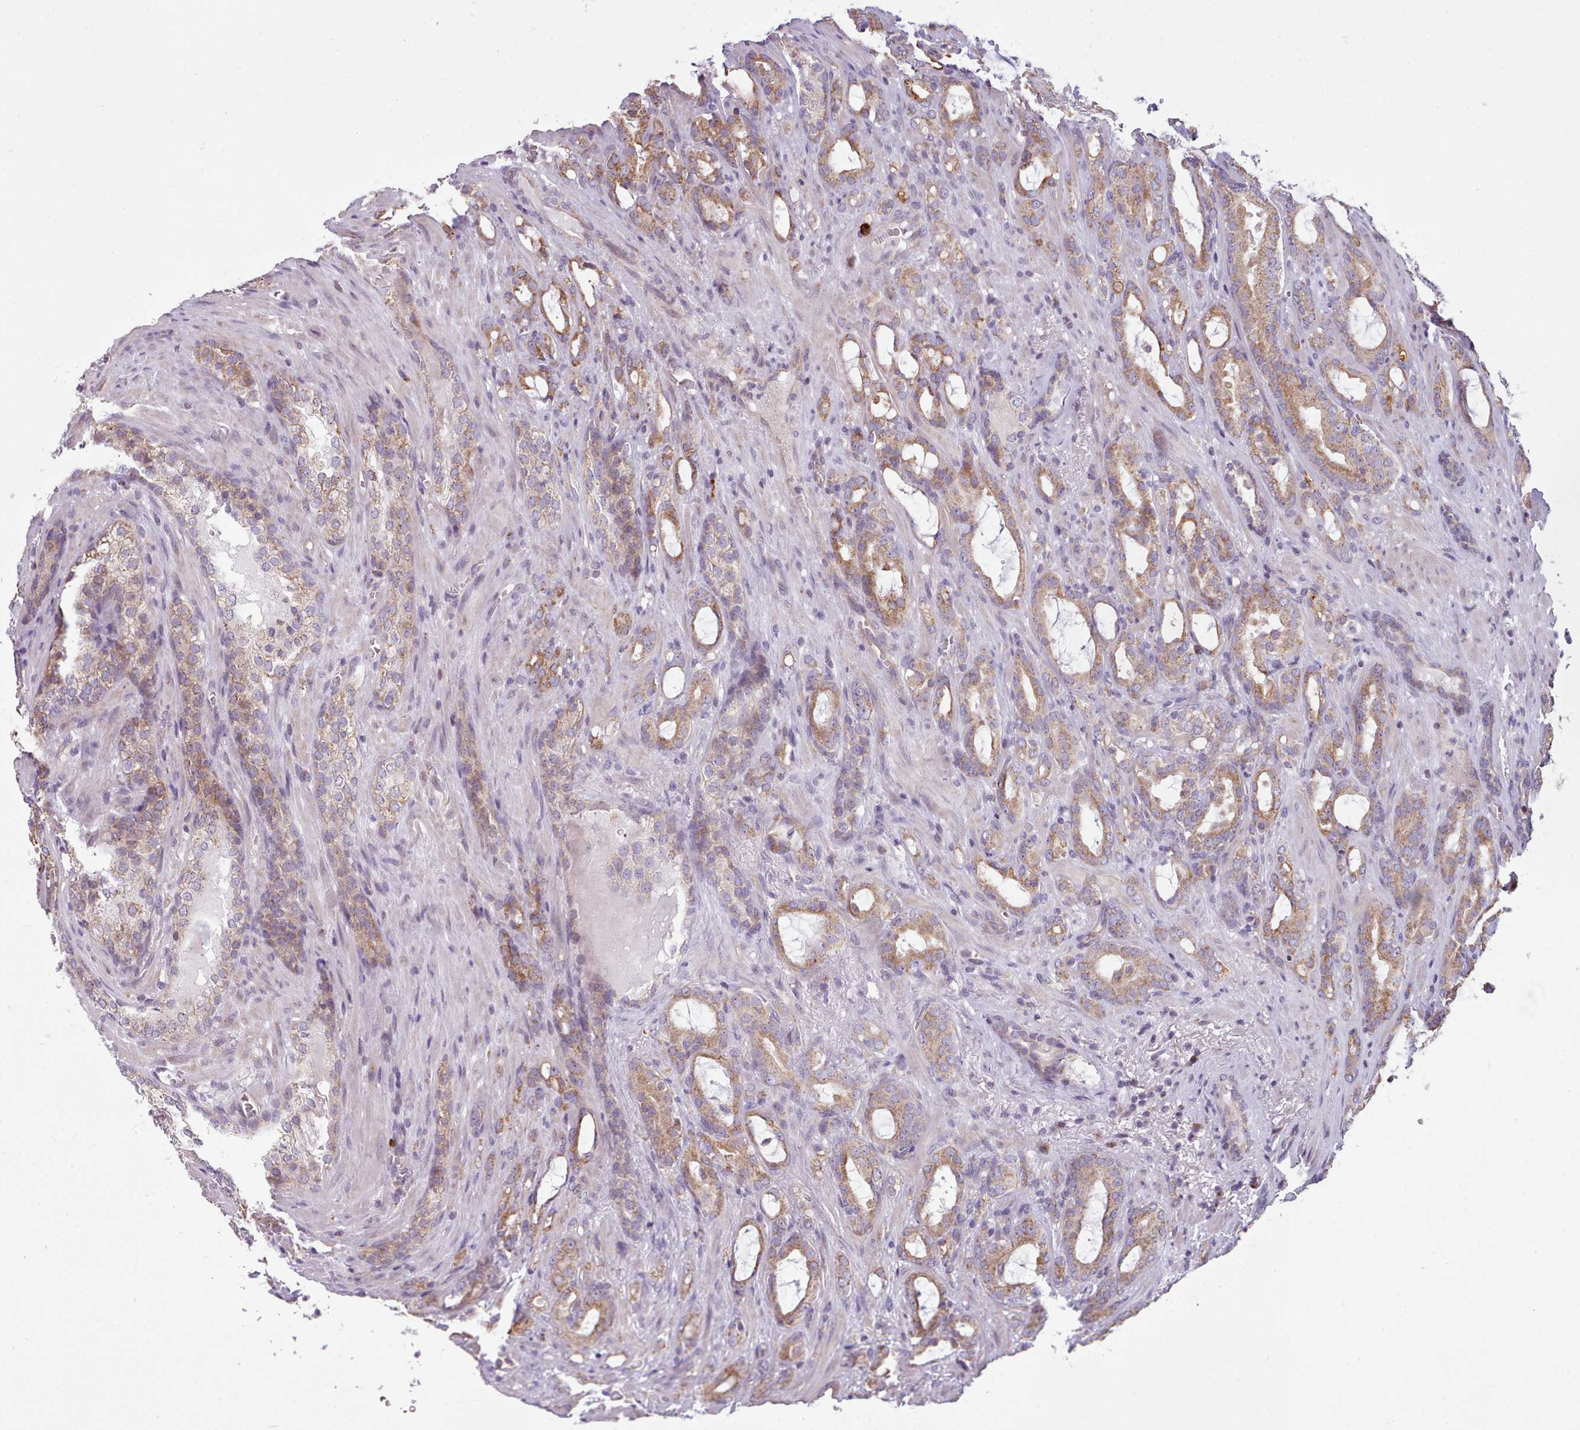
{"staining": {"intensity": "moderate", "quantity": ">75%", "location": "cytoplasmic/membranous"}, "tissue": "prostate cancer", "cell_type": "Tumor cells", "image_type": "cancer", "snomed": [{"axis": "morphology", "description": "Adenocarcinoma, High grade"}, {"axis": "topography", "description": "Prostate"}], "caption": "Moderate cytoplasmic/membranous expression for a protein is identified in approximately >75% of tumor cells of prostate cancer using immunohistochemistry (IHC).", "gene": "SLC52A3", "patient": {"sex": "male", "age": 72}}